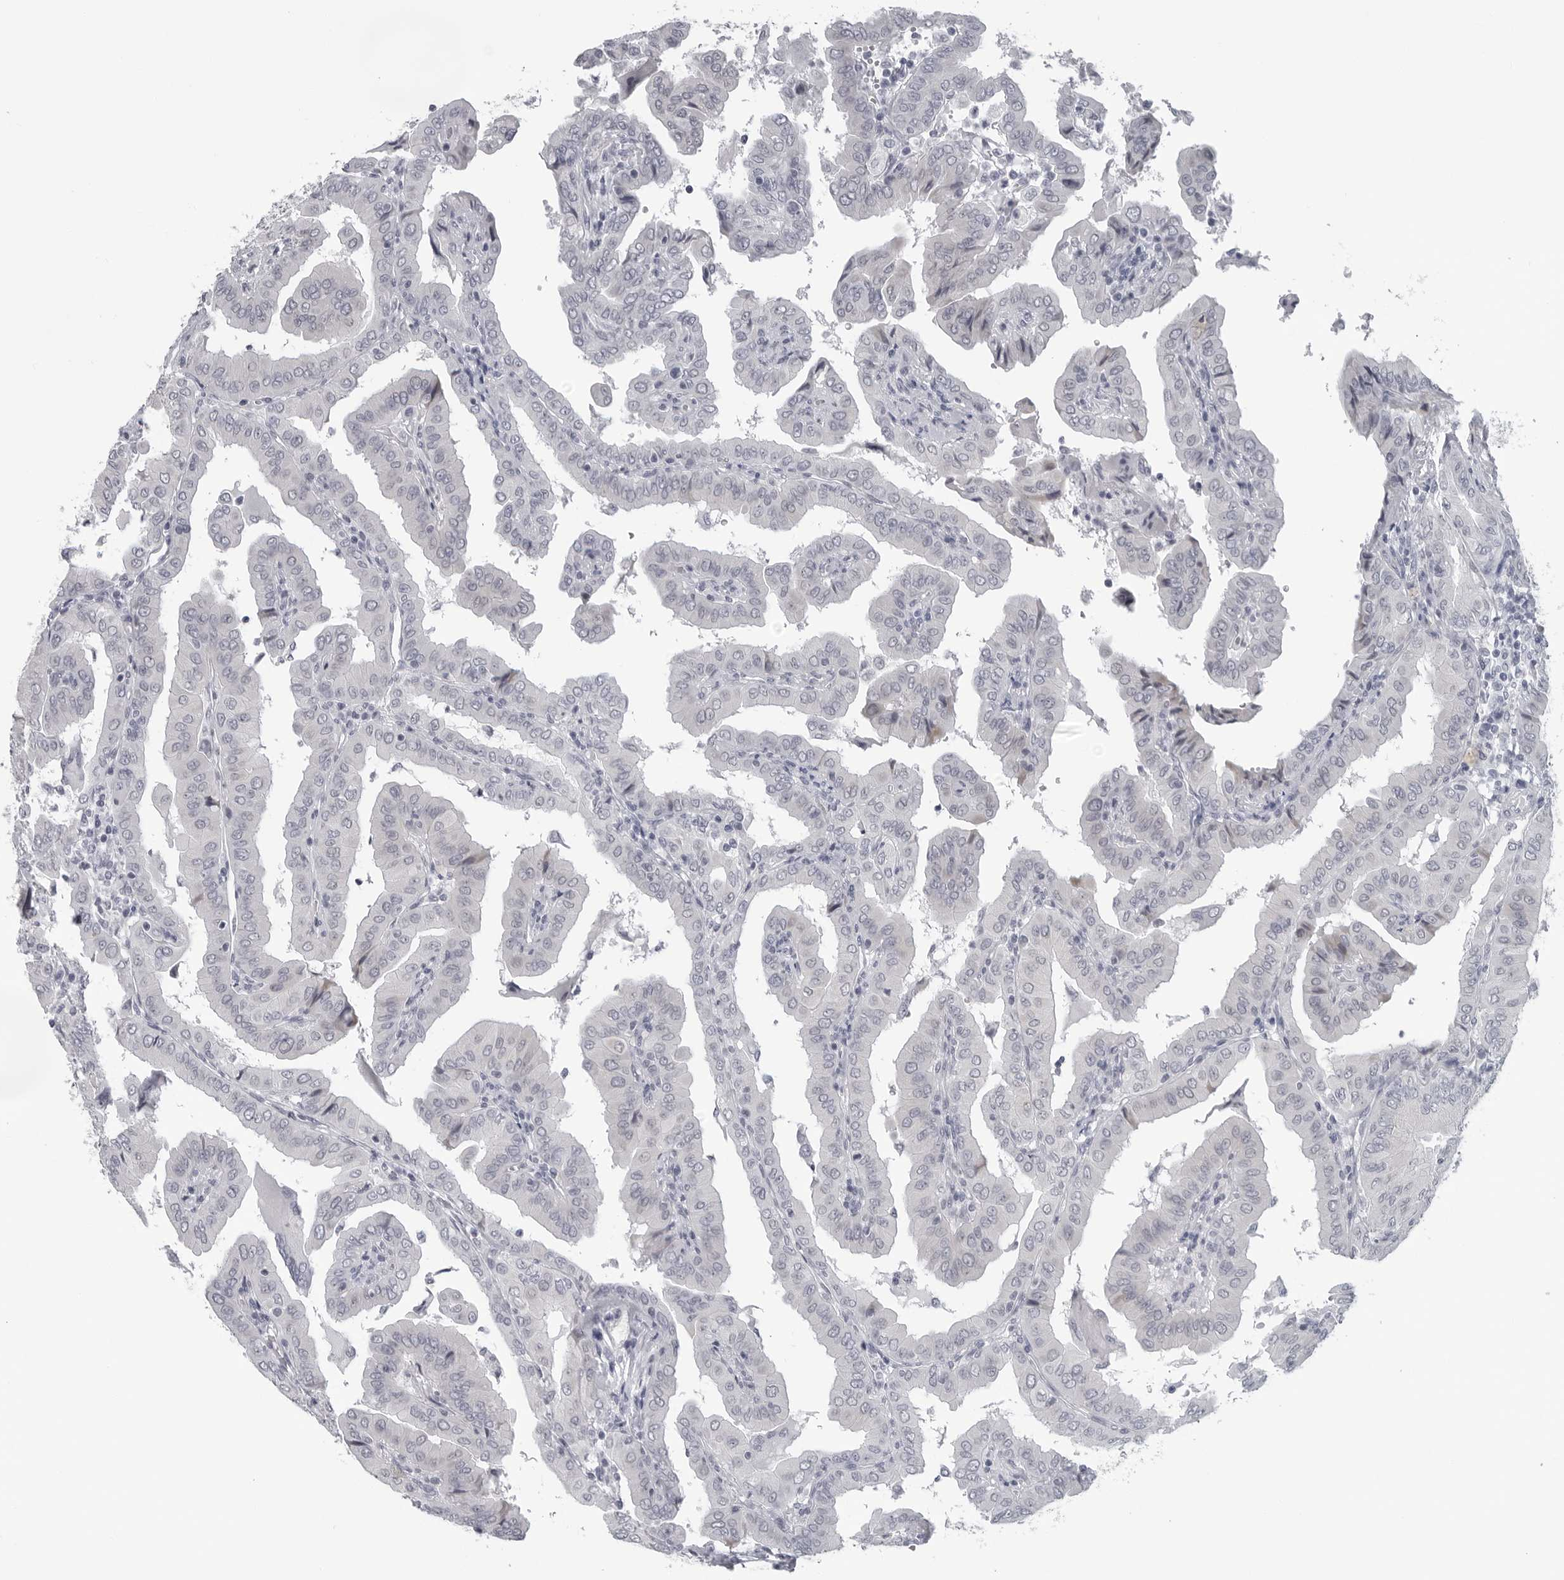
{"staining": {"intensity": "negative", "quantity": "none", "location": "none"}, "tissue": "thyroid cancer", "cell_type": "Tumor cells", "image_type": "cancer", "snomed": [{"axis": "morphology", "description": "Papillary adenocarcinoma, NOS"}, {"axis": "topography", "description": "Thyroid gland"}], "caption": "An immunohistochemistry image of thyroid papillary adenocarcinoma is shown. There is no staining in tumor cells of thyroid papillary adenocarcinoma.", "gene": "OPLAH", "patient": {"sex": "male", "age": 33}}